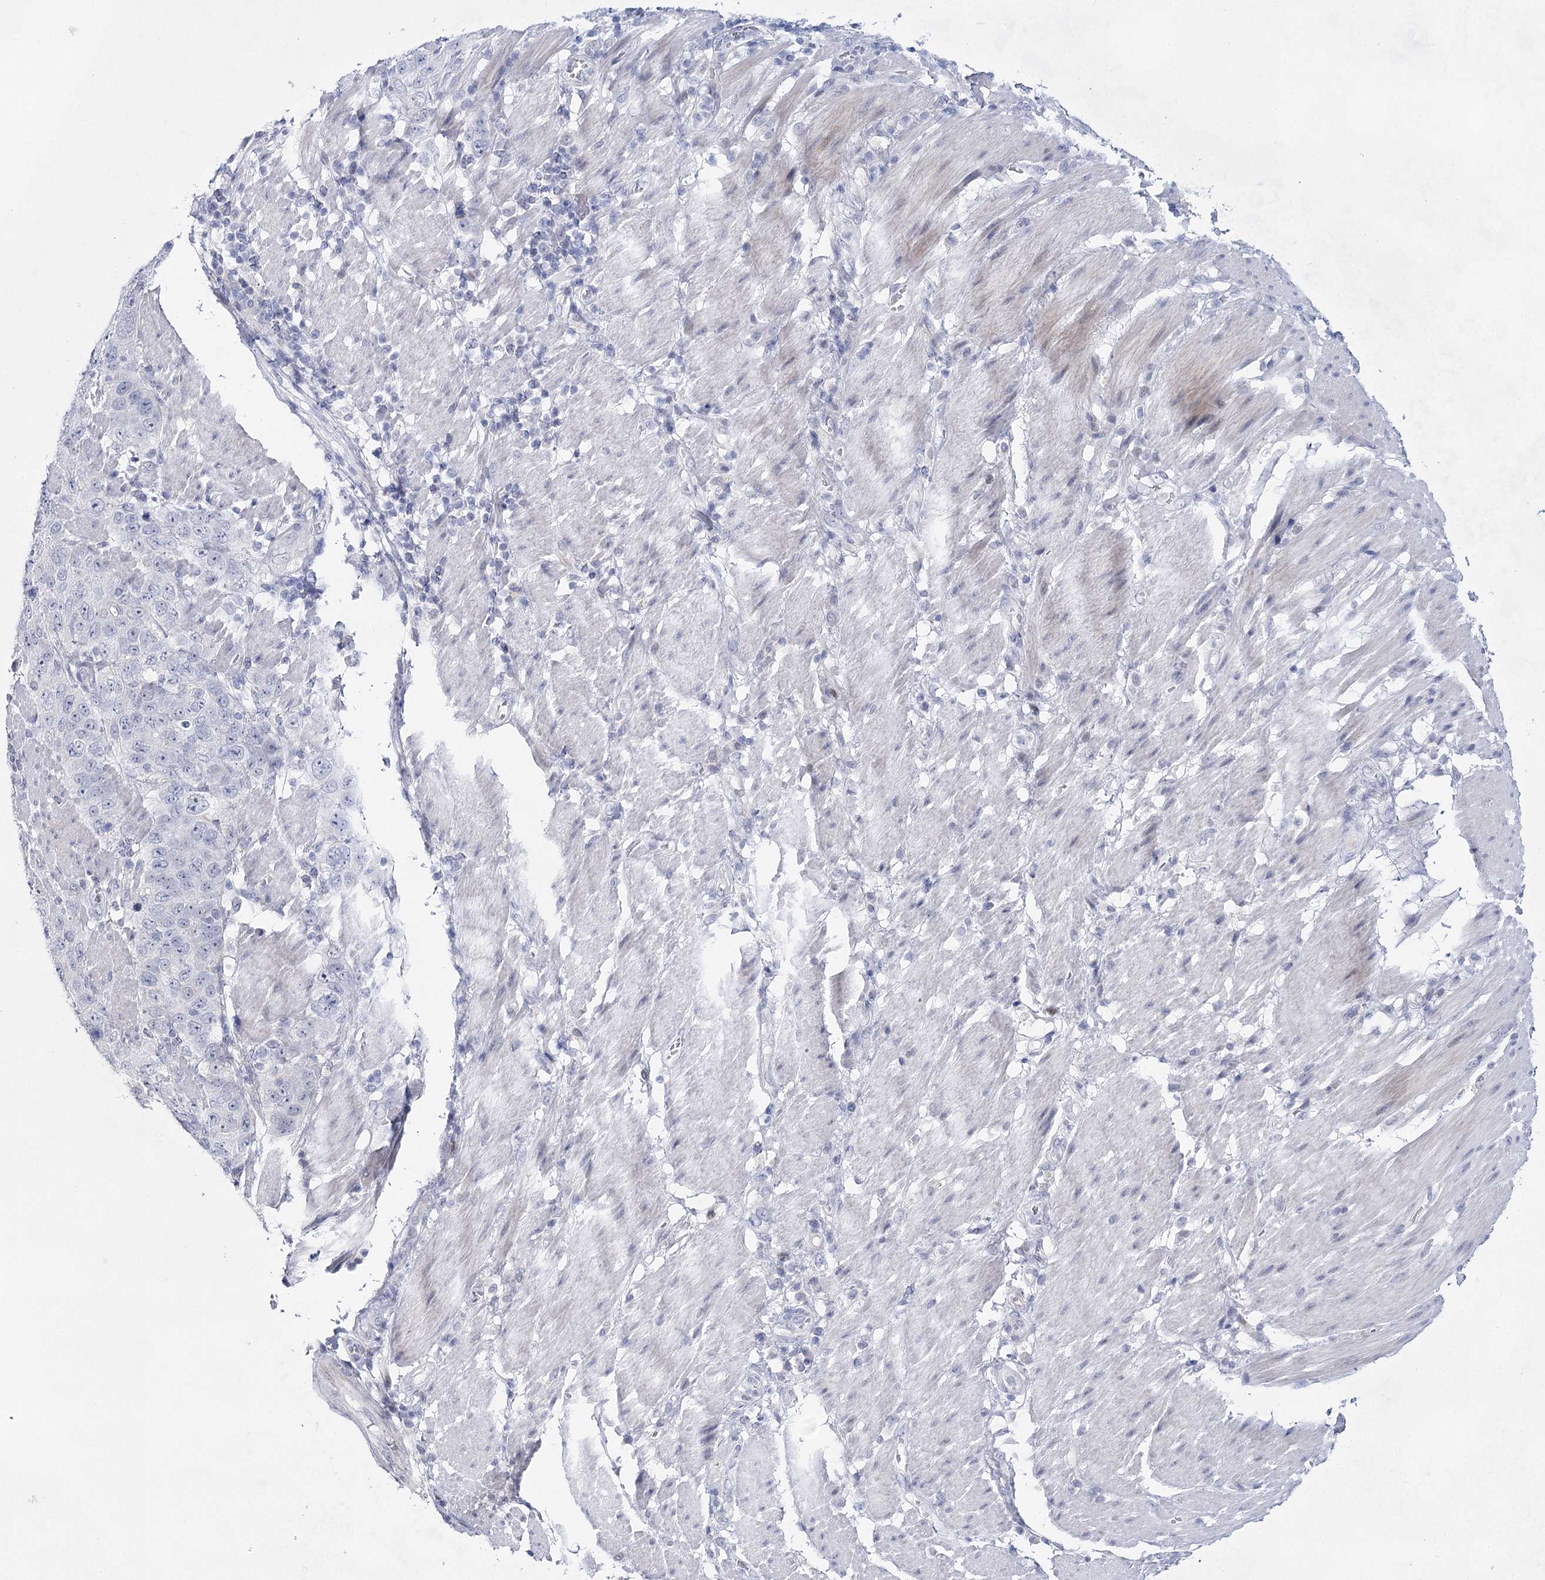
{"staining": {"intensity": "negative", "quantity": "none", "location": "none"}, "tissue": "stomach cancer", "cell_type": "Tumor cells", "image_type": "cancer", "snomed": [{"axis": "morphology", "description": "Adenocarcinoma, NOS"}, {"axis": "topography", "description": "Stomach"}], "caption": "Immunohistochemical staining of human stomach adenocarcinoma exhibits no significant staining in tumor cells.", "gene": "BPHL", "patient": {"sex": "male", "age": 48}}